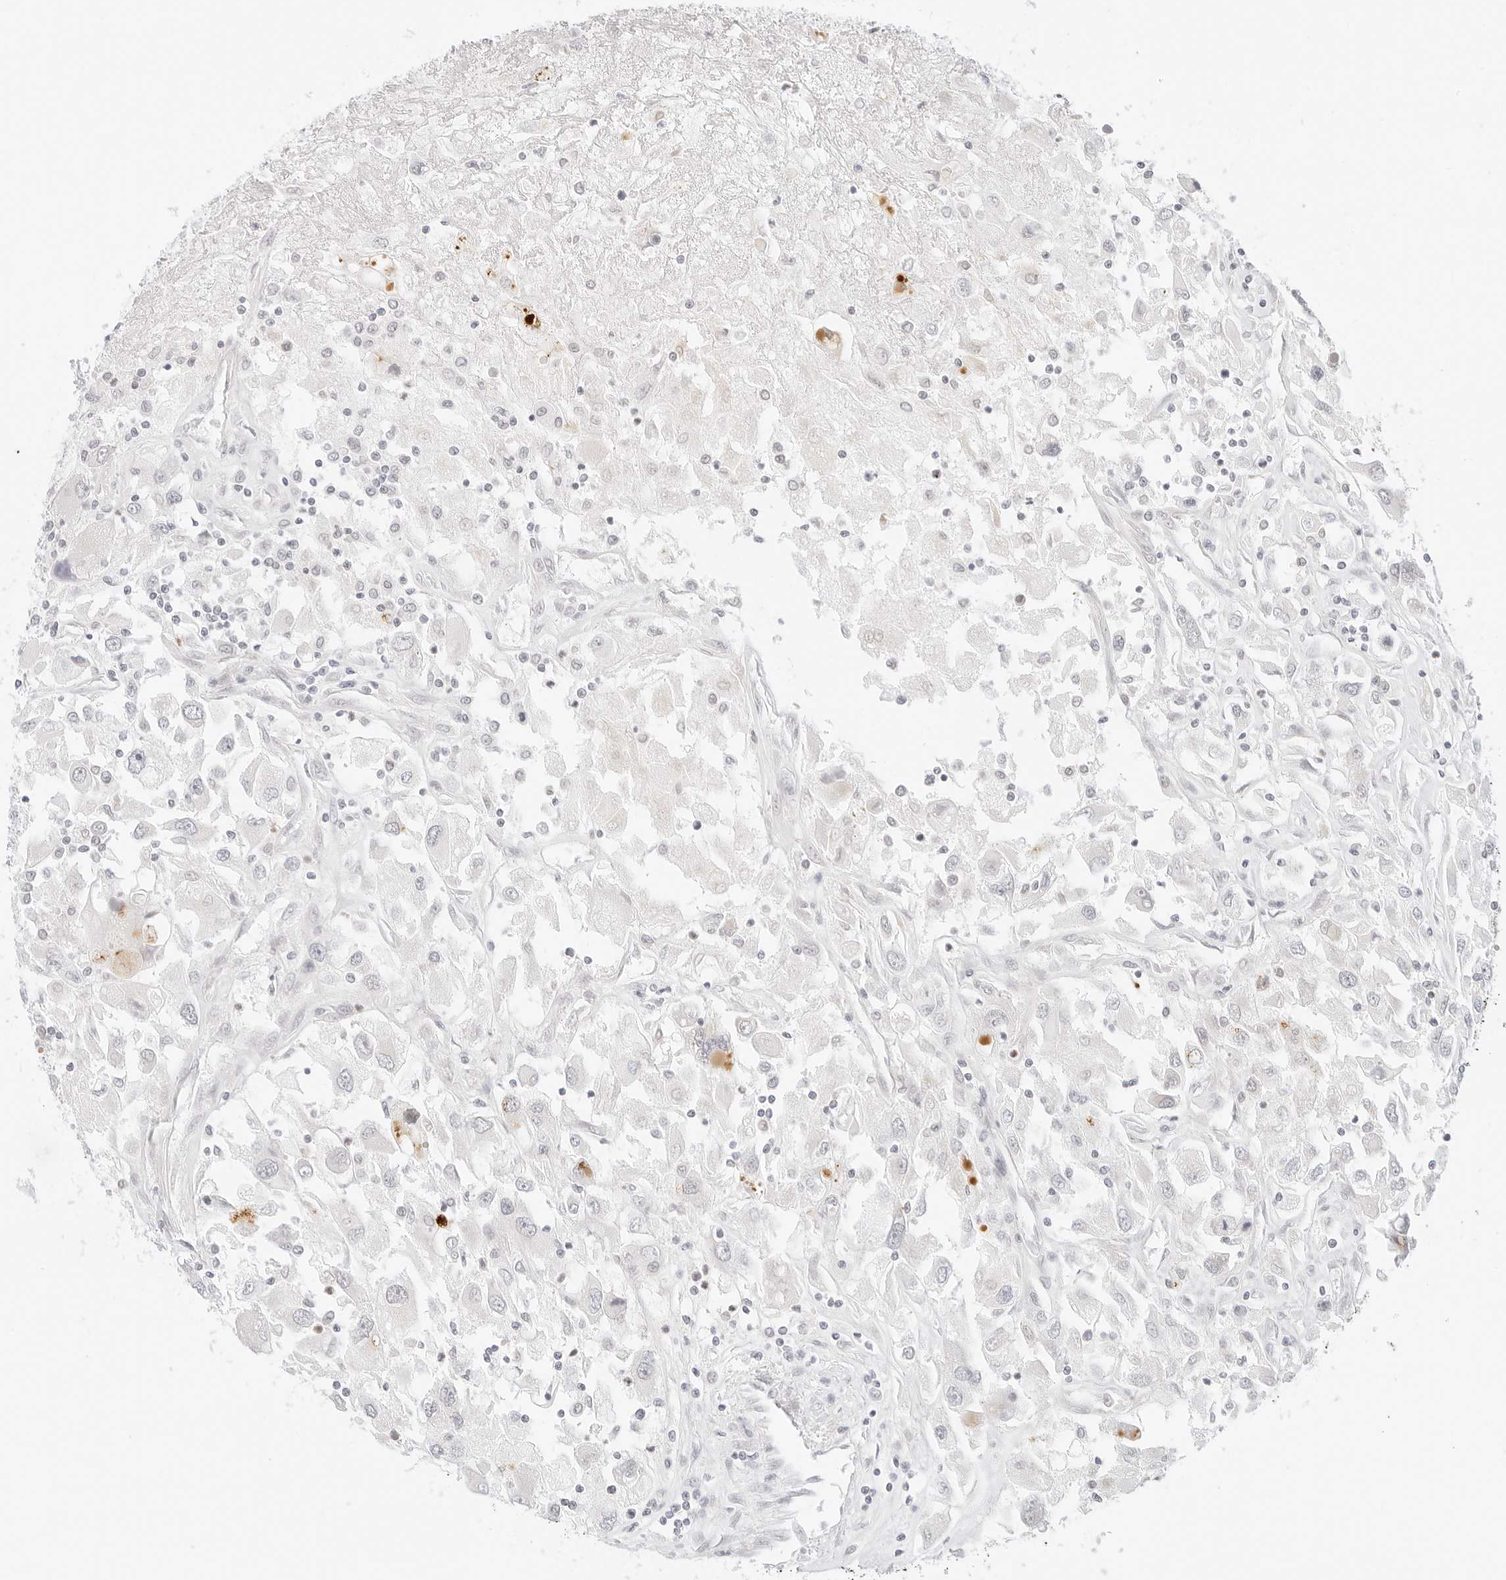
{"staining": {"intensity": "negative", "quantity": "none", "location": "none"}, "tissue": "renal cancer", "cell_type": "Tumor cells", "image_type": "cancer", "snomed": [{"axis": "morphology", "description": "Adenocarcinoma, NOS"}, {"axis": "topography", "description": "Kidney"}], "caption": "Immunohistochemistry micrograph of neoplastic tissue: adenocarcinoma (renal) stained with DAB exhibits no significant protein expression in tumor cells. (Stains: DAB immunohistochemistry (IHC) with hematoxylin counter stain, Microscopy: brightfield microscopy at high magnification).", "gene": "POLR3C", "patient": {"sex": "female", "age": 52}}